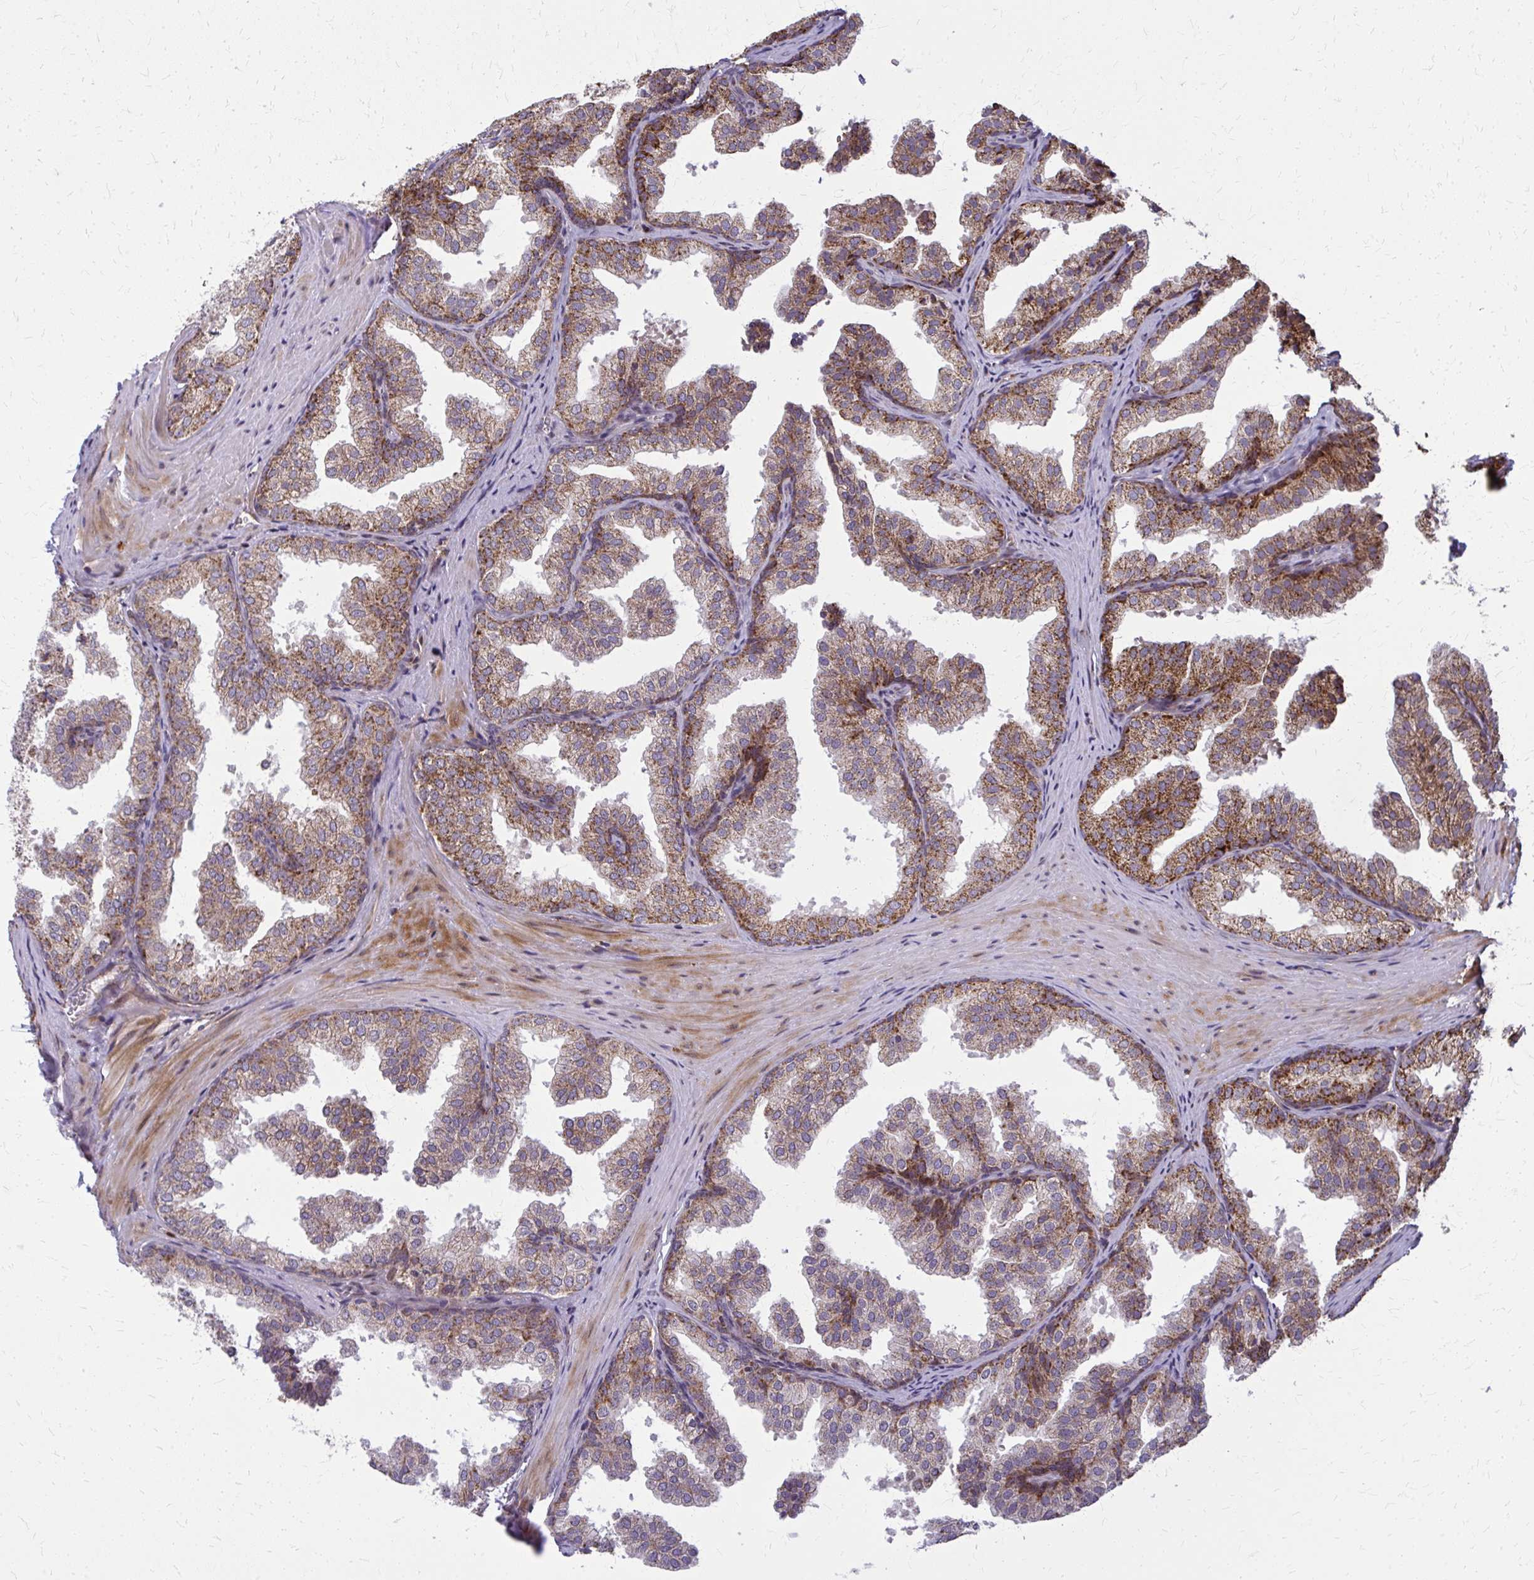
{"staining": {"intensity": "moderate", "quantity": "25%-75%", "location": "cytoplasmic/membranous"}, "tissue": "prostate", "cell_type": "Glandular cells", "image_type": "normal", "snomed": [{"axis": "morphology", "description": "Normal tissue, NOS"}, {"axis": "topography", "description": "Prostate"}], "caption": "IHC histopathology image of unremarkable prostate: prostate stained using IHC shows medium levels of moderate protein expression localized specifically in the cytoplasmic/membranous of glandular cells, appearing as a cytoplasmic/membranous brown color.", "gene": "MCCC1", "patient": {"sex": "male", "age": 37}}